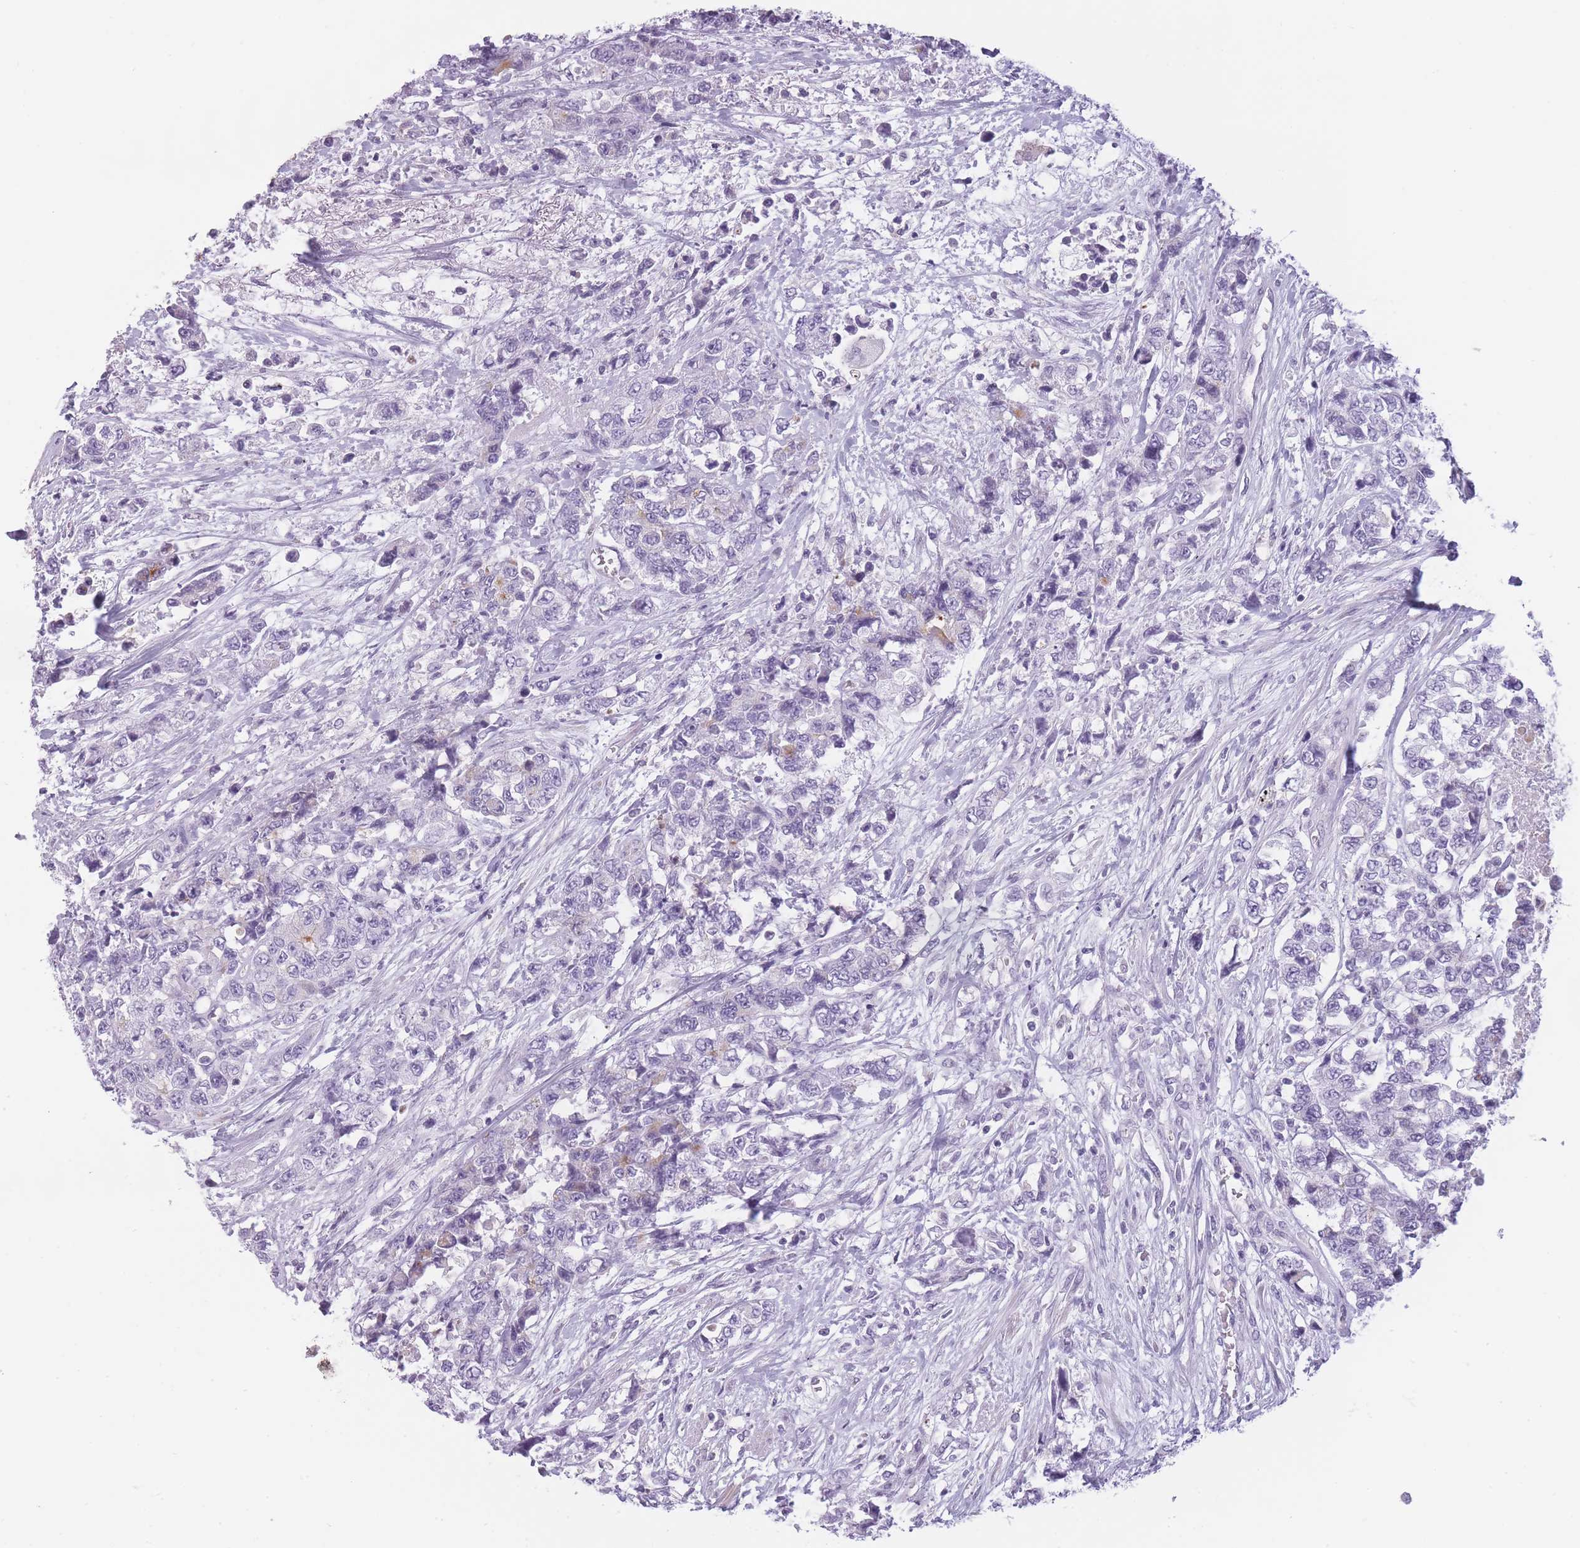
{"staining": {"intensity": "negative", "quantity": "none", "location": "none"}, "tissue": "urothelial cancer", "cell_type": "Tumor cells", "image_type": "cancer", "snomed": [{"axis": "morphology", "description": "Urothelial carcinoma, High grade"}, {"axis": "topography", "description": "Urinary bladder"}], "caption": "Tumor cells are negative for brown protein staining in urothelial carcinoma (high-grade).", "gene": "GGT1", "patient": {"sex": "female", "age": 78}}